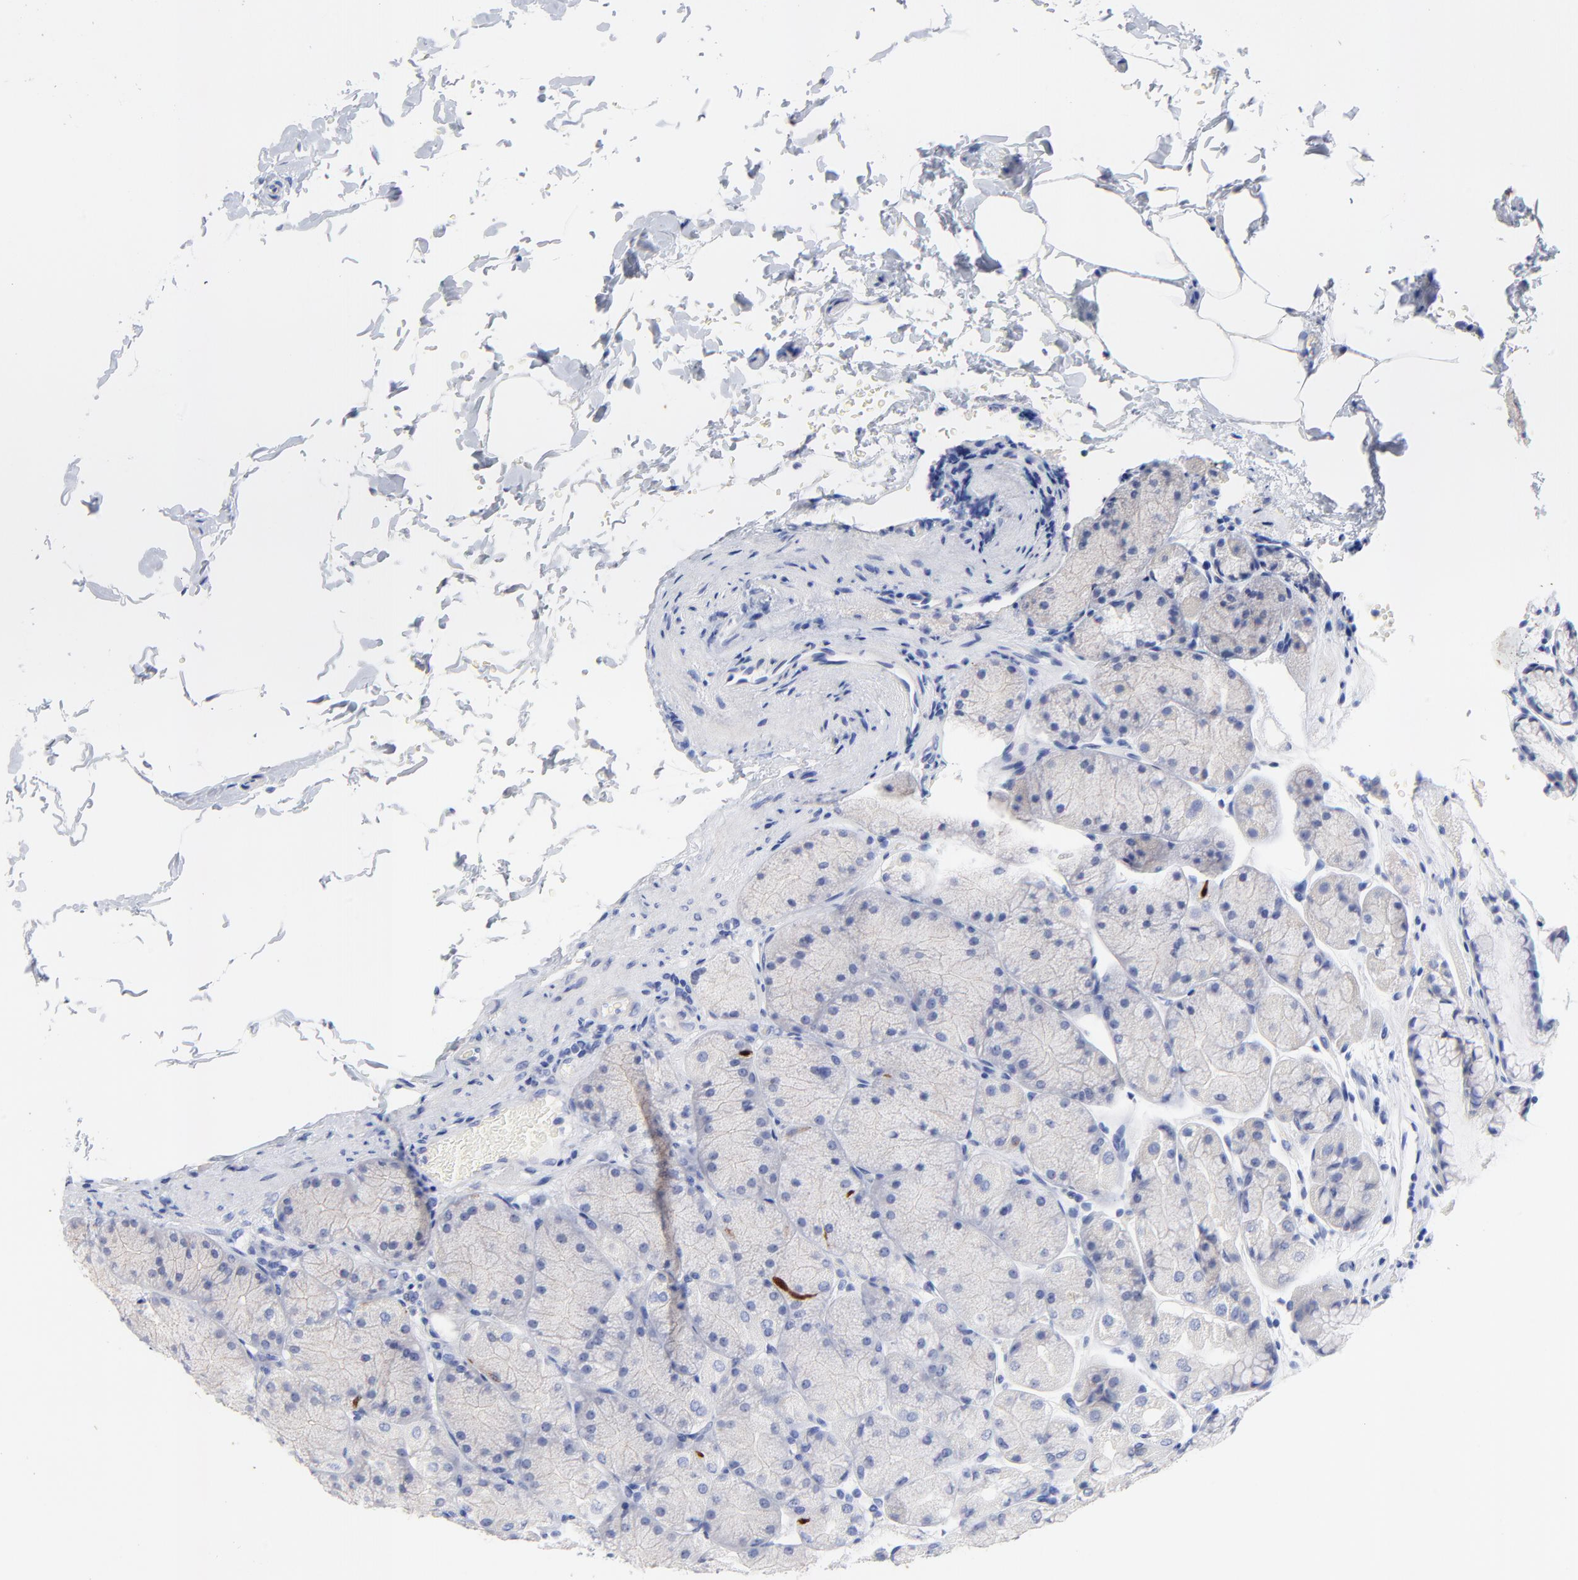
{"staining": {"intensity": "negative", "quantity": "none", "location": "none"}, "tissue": "stomach", "cell_type": "Glandular cells", "image_type": "normal", "snomed": [{"axis": "morphology", "description": "Normal tissue, NOS"}, {"axis": "topography", "description": "Stomach, upper"}], "caption": "Stomach stained for a protein using IHC demonstrates no staining glandular cells.", "gene": "FBXO10", "patient": {"sex": "female", "age": 56}}